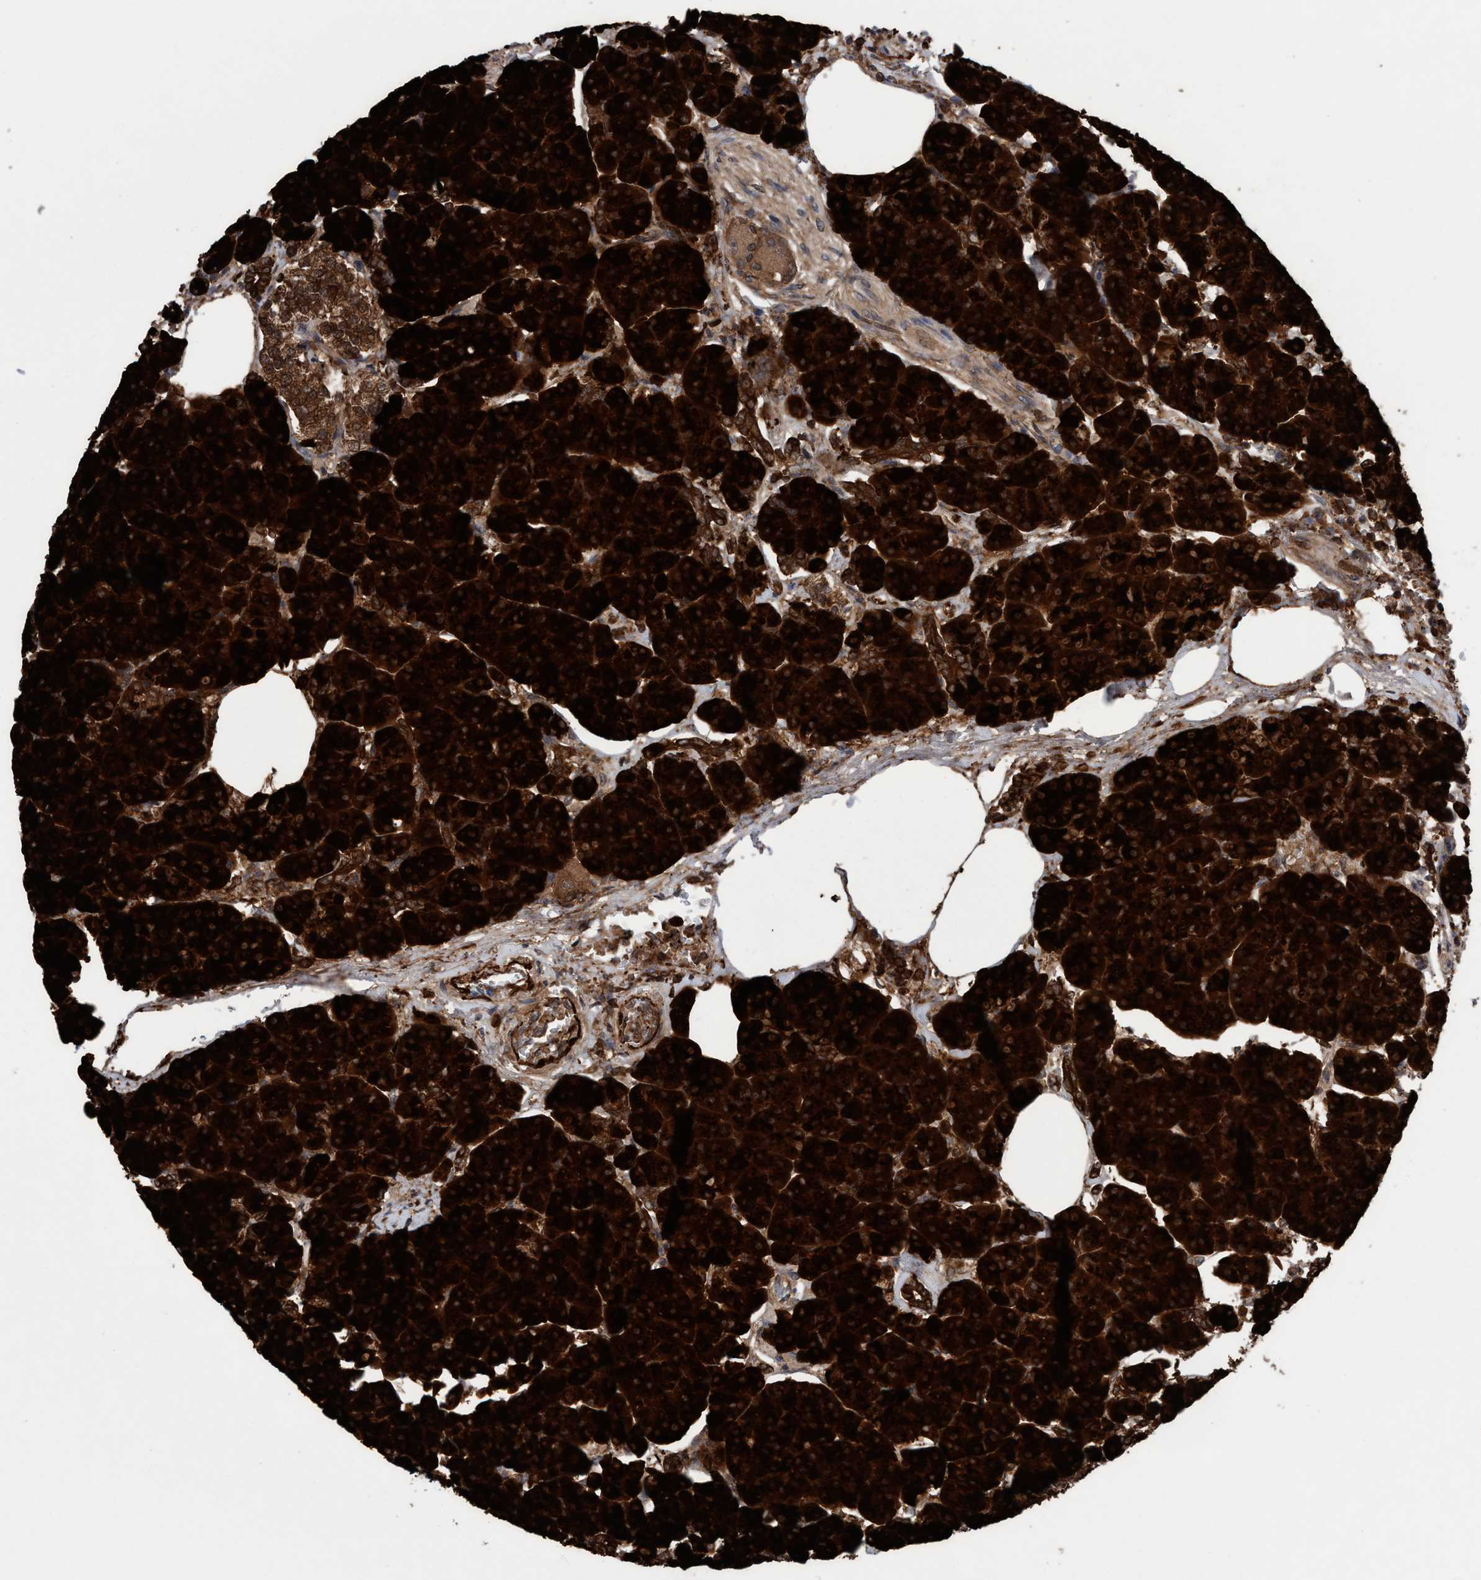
{"staining": {"intensity": "strong", "quantity": ">75%", "location": "cytoplasmic/membranous"}, "tissue": "pancreas", "cell_type": "Exocrine glandular cells", "image_type": "normal", "snomed": [{"axis": "morphology", "description": "Normal tissue, NOS"}, {"axis": "topography", "description": "Pancreas"}], "caption": "Immunohistochemistry of unremarkable human pancreas reveals high levels of strong cytoplasmic/membranous staining in about >75% of exocrine glandular cells.", "gene": "GLOD4", "patient": {"sex": "female", "age": 70}}